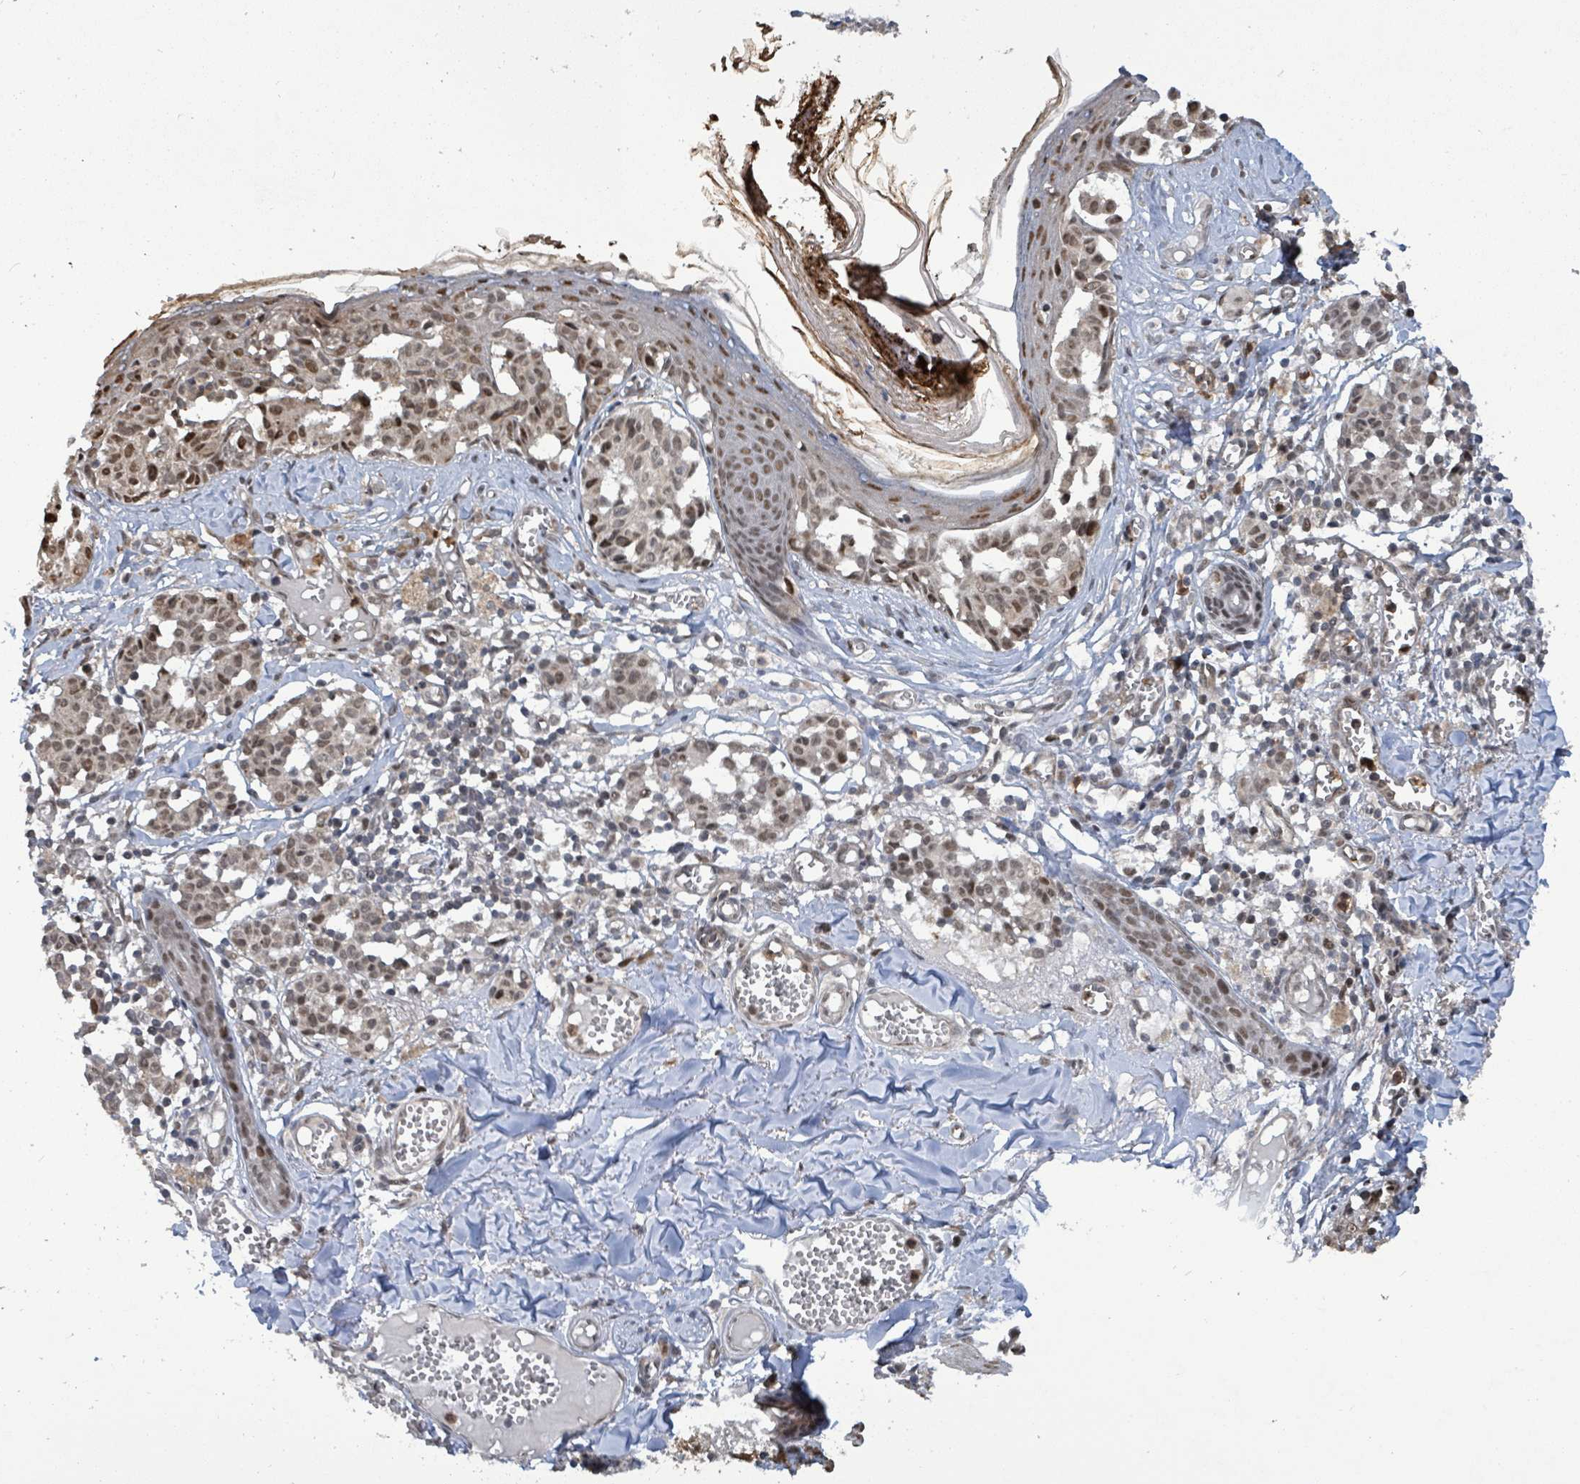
{"staining": {"intensity": "moderate", "quantity": ">75%", "location": "nuclear"}, "tissue": "melanoma", "cell_type": "Tumor cells", "image_type": "cancer", "snomed": [{"axis": "morphology", "description": "Malignant melanoma, NOS"}, {"axis": "topography", "description": "Skin"}], "caption": "There is medium levels of moderate nuclear staining in tumor cells of malignant melanoma, as demonstrated by immunohistochemical staining (brown color).", "gene": "COQ6", "patient": {"sex": "female", "age": 43}}